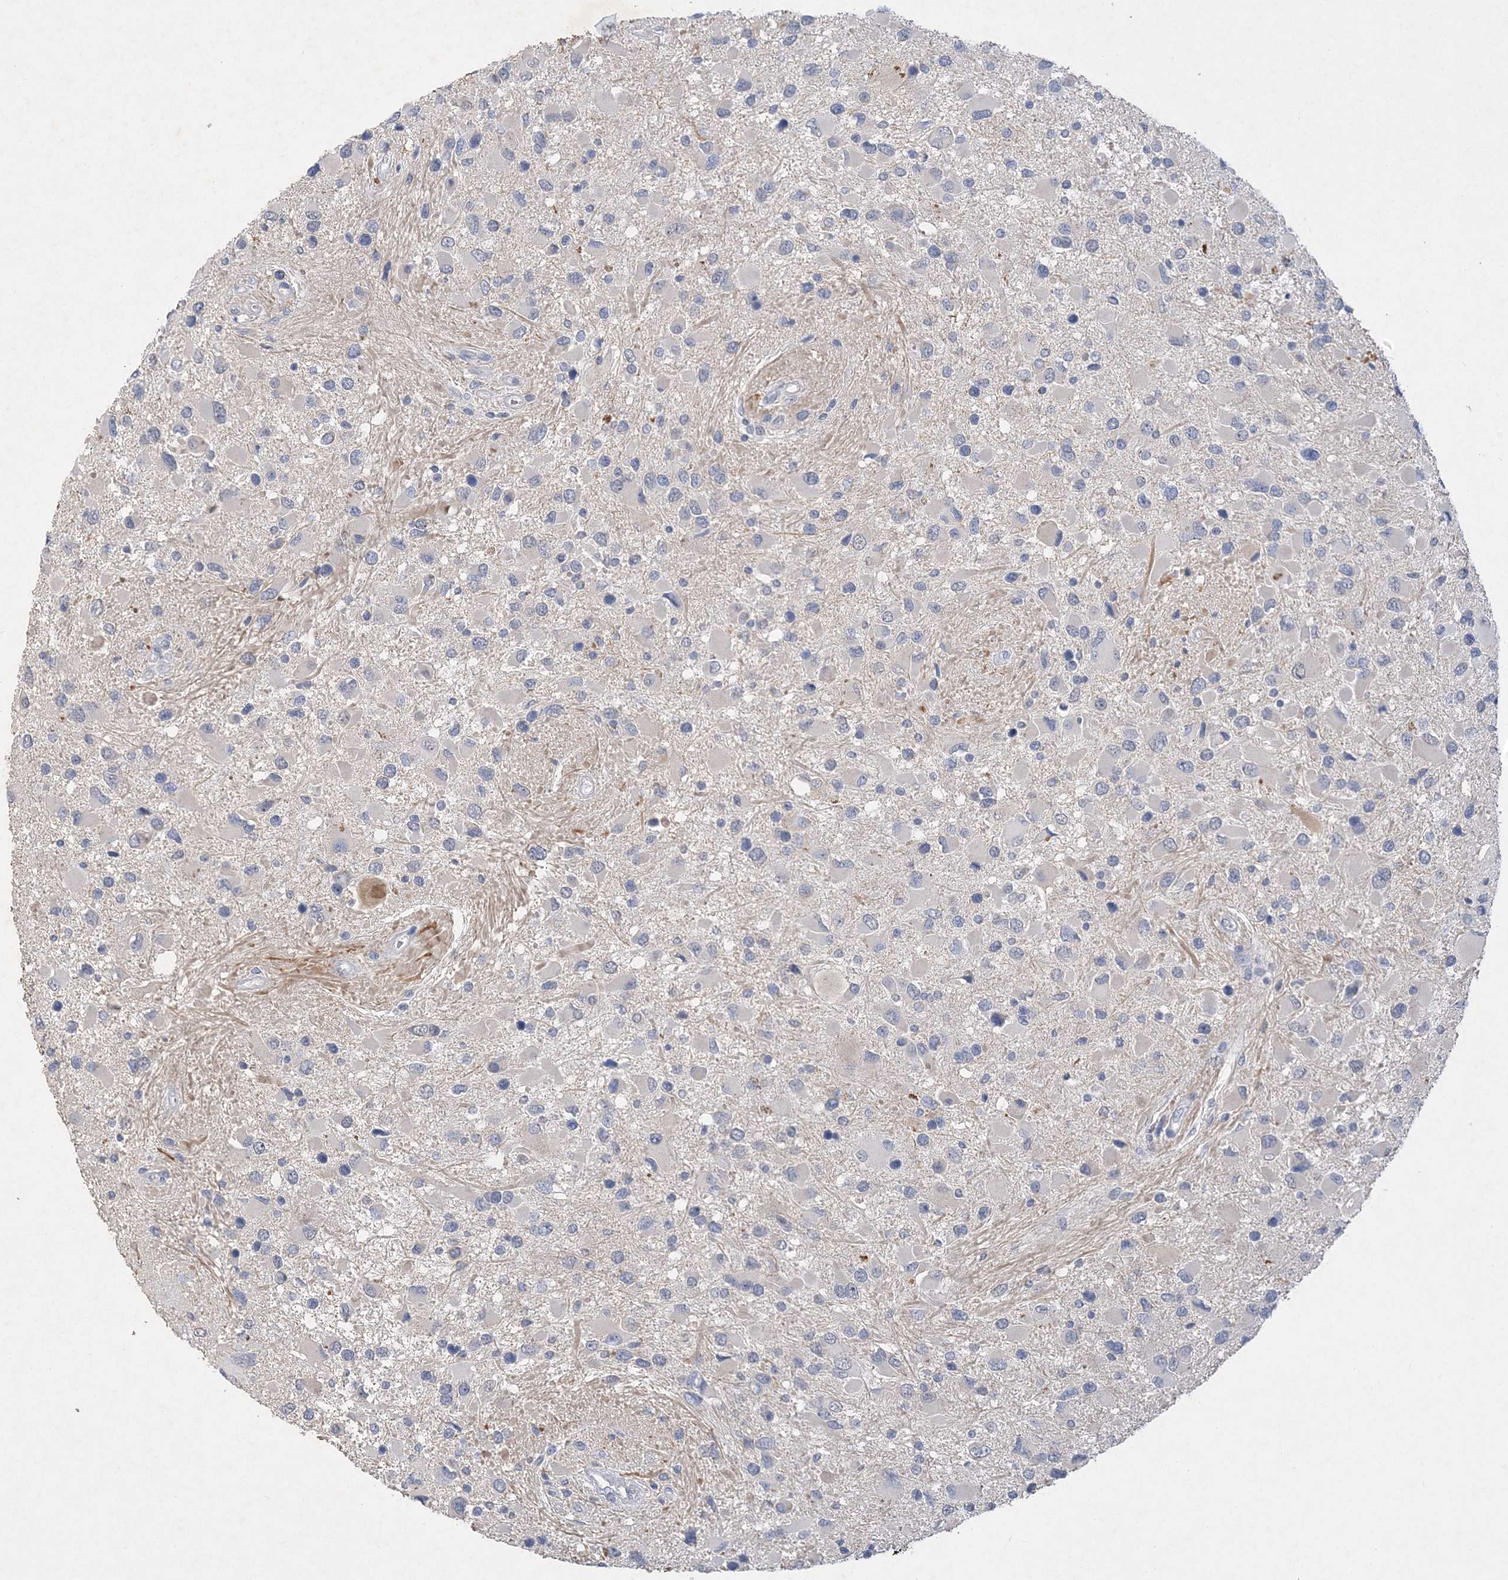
{"staining": {"intensity": "negative", "quantity": "none", "location": "none"}, "tissue": "glioma", "cell_type": "Tumor cells", "image_type": "cancer", "snomed": [{"axis": "morphology", "description": "Glioma, malignant, High grade"}, {"axis": "topography", "description": "Brain"}], "caption": "Malignant glioma (high-grade) stained for a protein using immunohistochemistry (IHC) displays no staining tumor cells.", "gene": "C11orf58", "patient": {"sex": "male", "age": 53}}